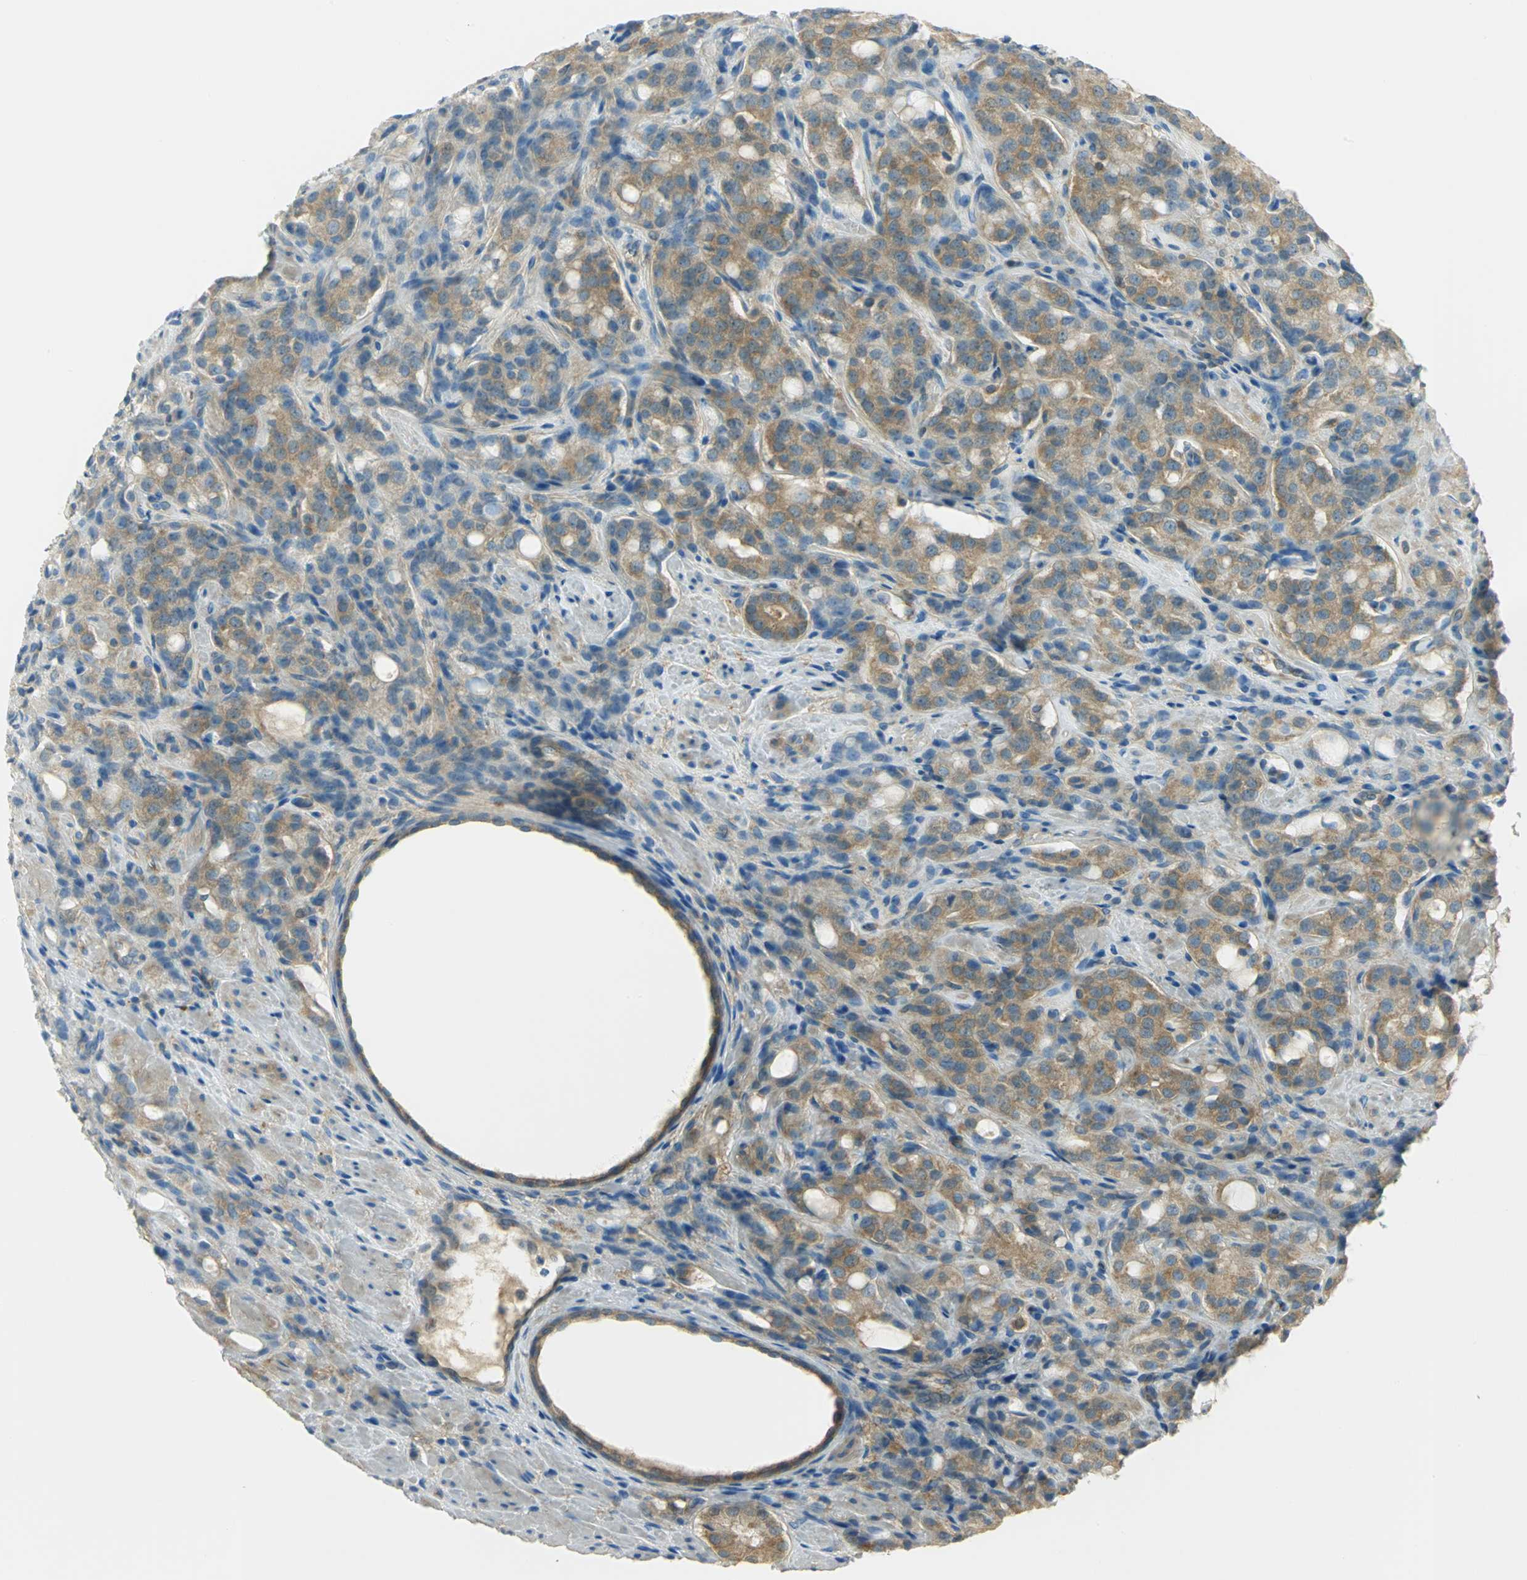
{"staining": {"intensity": "moderate", "quantity": ">75%", "location": "cytoplasmic/membranous"}, "tissue": "prostate cancer", "cell_type": "Tumor cells", "image_type": "cancer", "snomed": [{"axis": "morphology", "description": "Adenocarcinoma, High grade"}, {"axis": "topography", "description": "Prostate"}], "caption": "IHC (DAB (3,3'-diaminobenzidine)) staining of human high-grade adenocarcinoma (prostate) demonstrates moderate cytoplasmic/membranous protein expression in approximately >75% of tumor cells. (IHC, brightfield microscopy, high magnification).", "gene": "TSC22D2", "patient": {"sex": "male", "age": 72}}